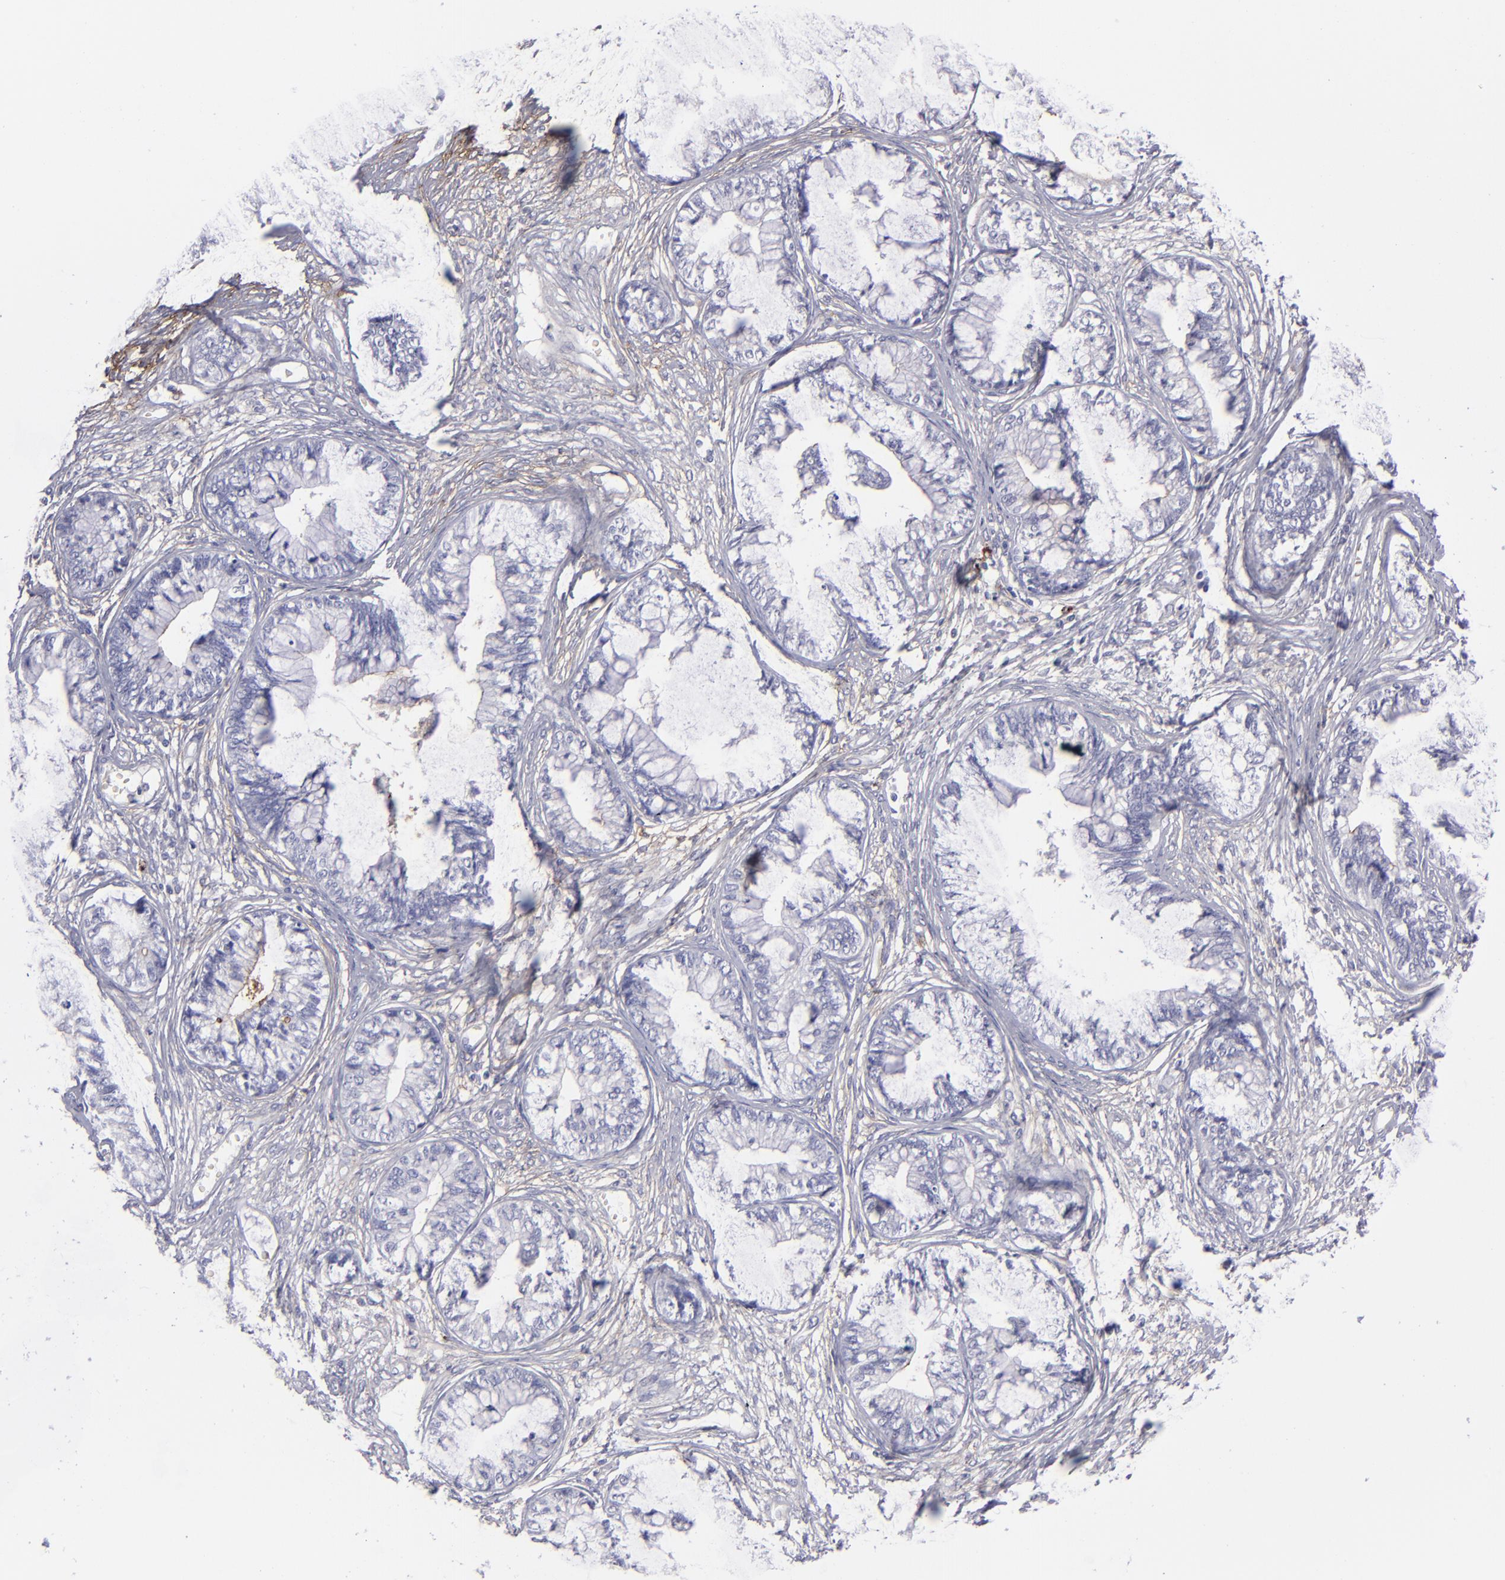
{"staining": {"intensity": "negative", "quantity": "none", "location": "none"}, "tissue": "cervical cancer", "cell_type": "Tumor cells", "image_type": "cancer", "snomed": [{"axis": "morphology", "description": "Adenocarcinoma, NOS"}, {"axis": "topography", "description": "Cervix"}], "caption": "An IHC image of adenocarcinoma (cervical) is shown. There is no staining in tumor cells of adenocarcinoma (cervical).", "gene": "ANPEP", "patient": {"sex": "female", "age": 44}}